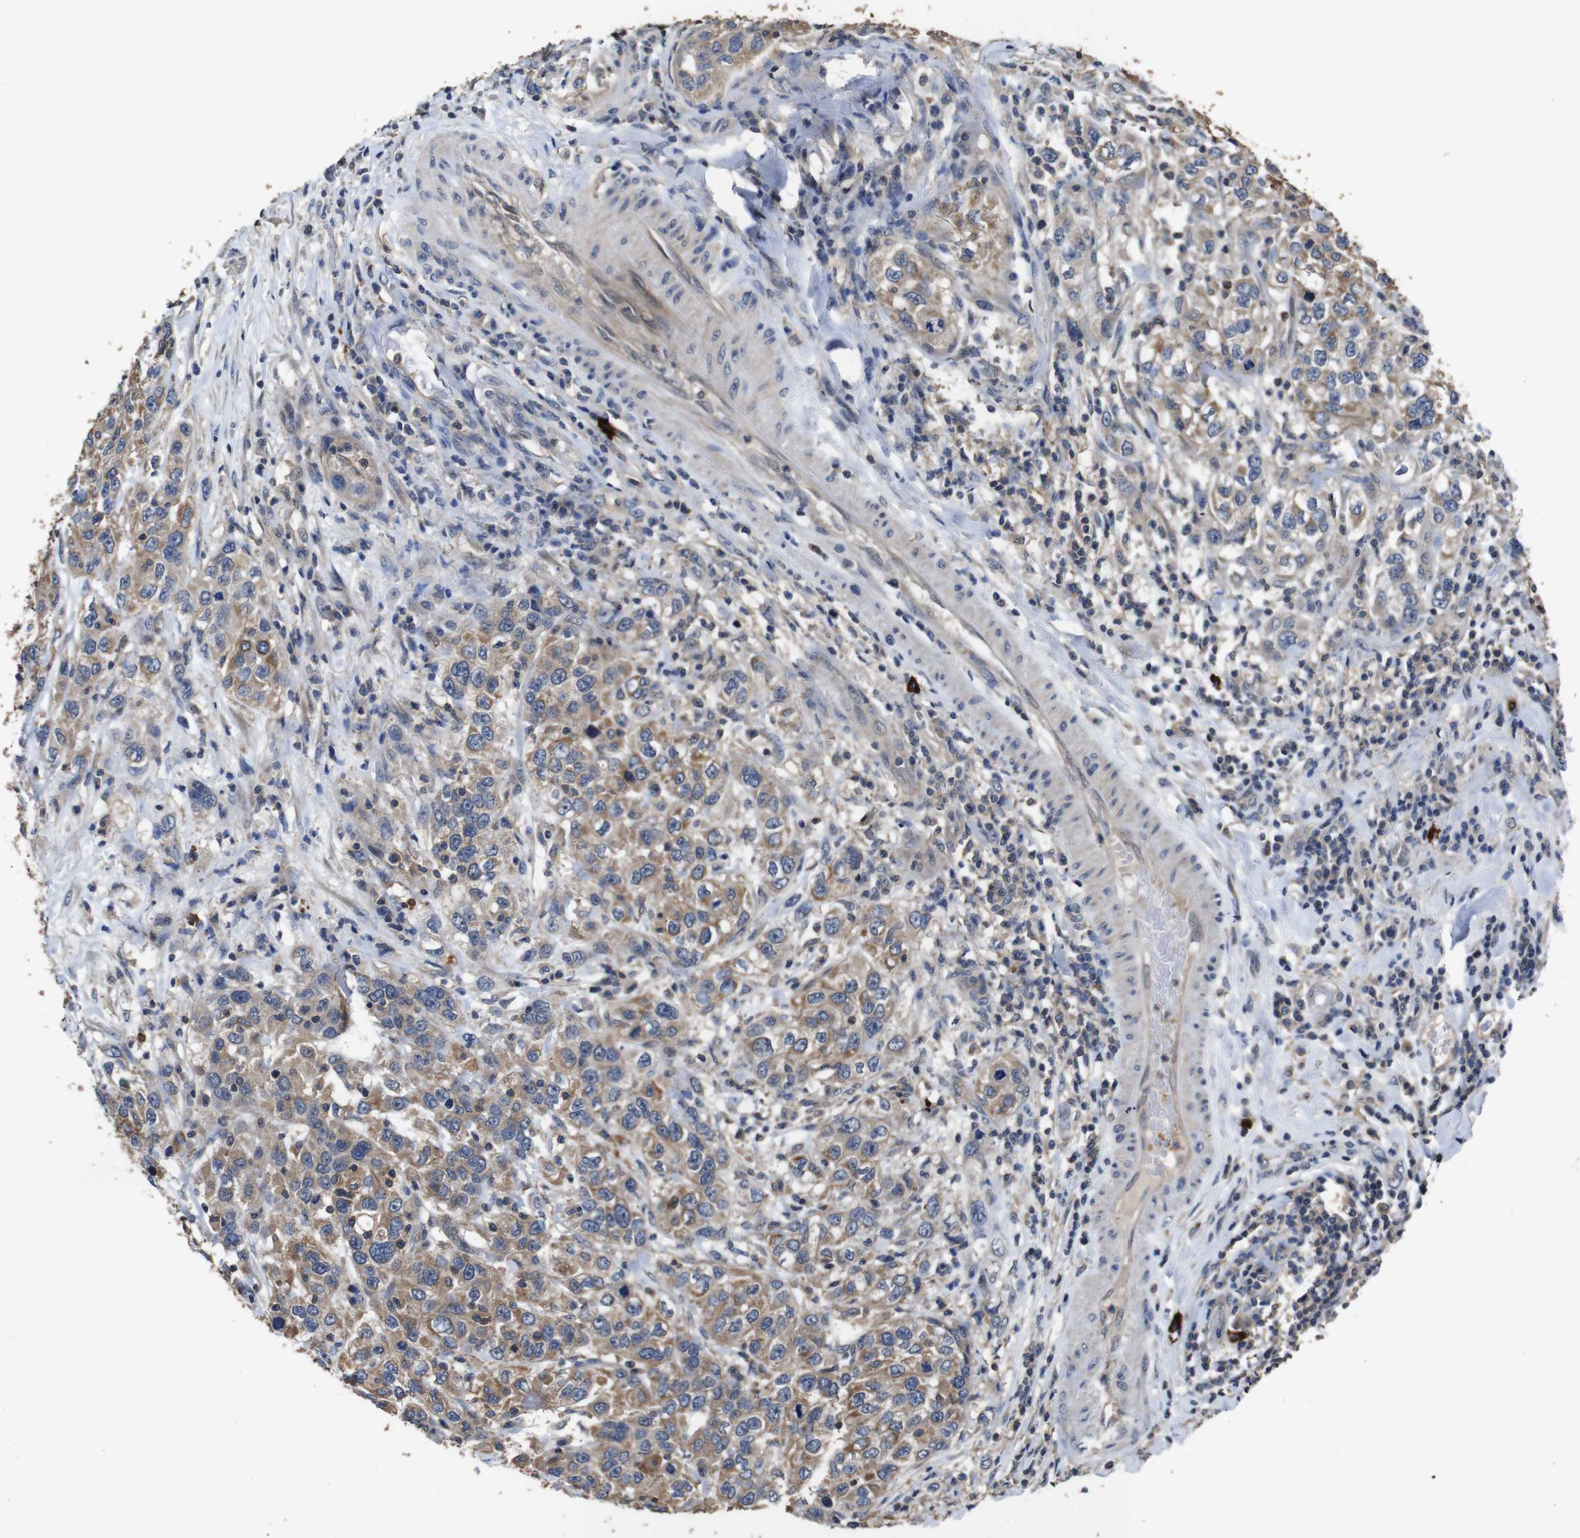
{"staining": {"intensity": "moderate", "quantity": ">75%", "location": "cytoplasmic/membranous"}, "tissue": "urothelial cancer", "cell_type": "Tumor cells", "image_type": "cancer", "snomed": [{"axis": "morphology", "description": "Urothelial carcinoma, High grade"}, {"axis": "topography", "description": "Urinary bladder"}], "caption": "A high-resolution photomicrograph shows immunohistochemistry (IHC) staining of urothelial cancer, which demonstrates moderate cytoplasmic/membranous expression in about >75% of tumor cells. The staining is performed using DAB (3,3'-diaminobenzidine) brown chromogen to label protein expression. The nuclei are counter-stained blue using hematoxylin.", "gene": "GLIPR1", "patient": {"sex": "female", "age": 80}}